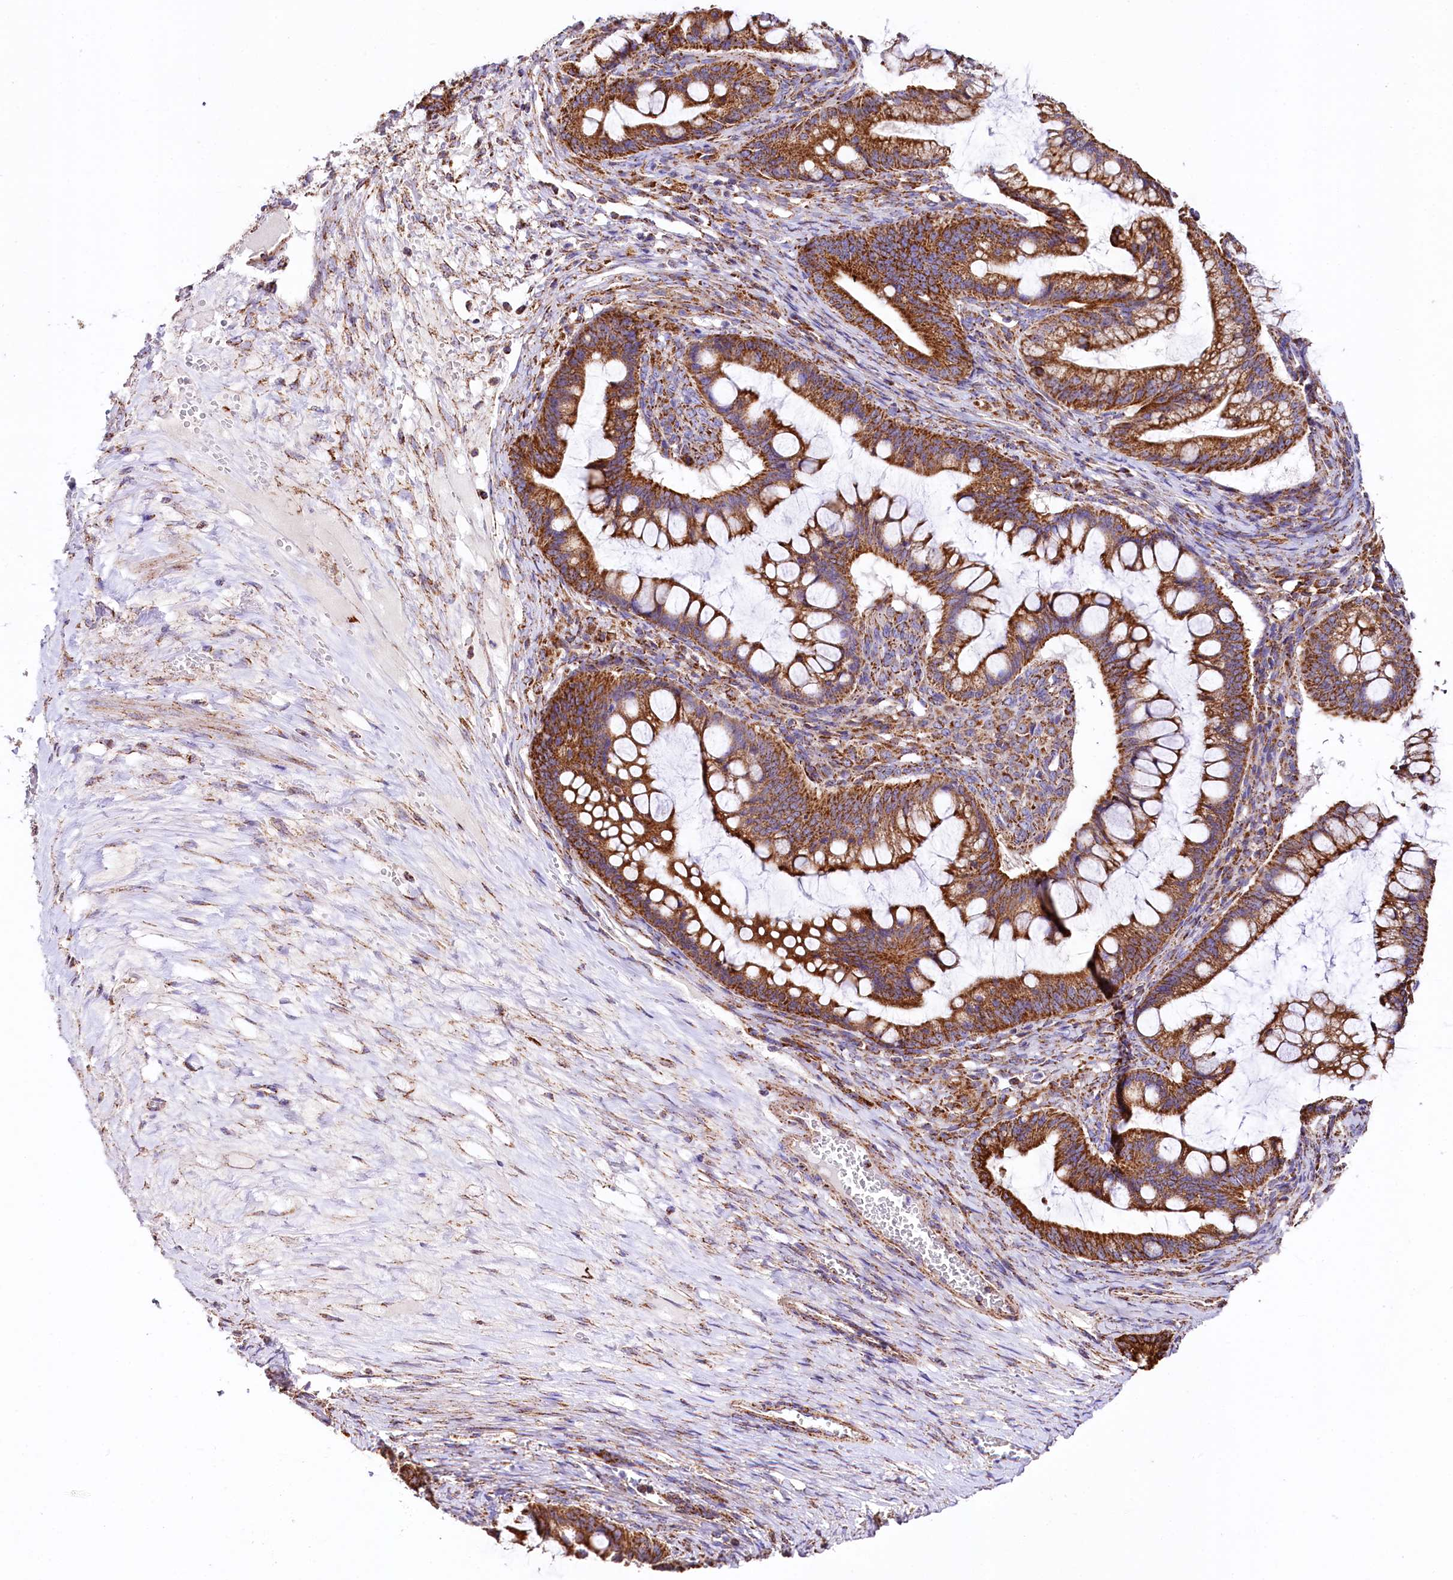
{"staining": {"intensity": "strong", "quantity": ">75%", "location": "cytoplasmic/membranous"}, "tissue": "ovarian cancer", "cell_type": "Tumor cells", "image_type": "cancer", "snomed": [{"axis": "morphology", "description": "Cystadenocarcinoma, mucinous, NOS"}, {"axis": "topography", "description": "Ovary"}], "caption": "High-power microscopy captured an IHC micrograph of ovarian cancer, revealing strong cytoplasmic/membranous positivity in approximately >75% of tumor cells. (Brightfield microscopy of DAB IHC at high magnification).", "gene": "APLP2", "patient": {"sex": "female", "age": 73}}